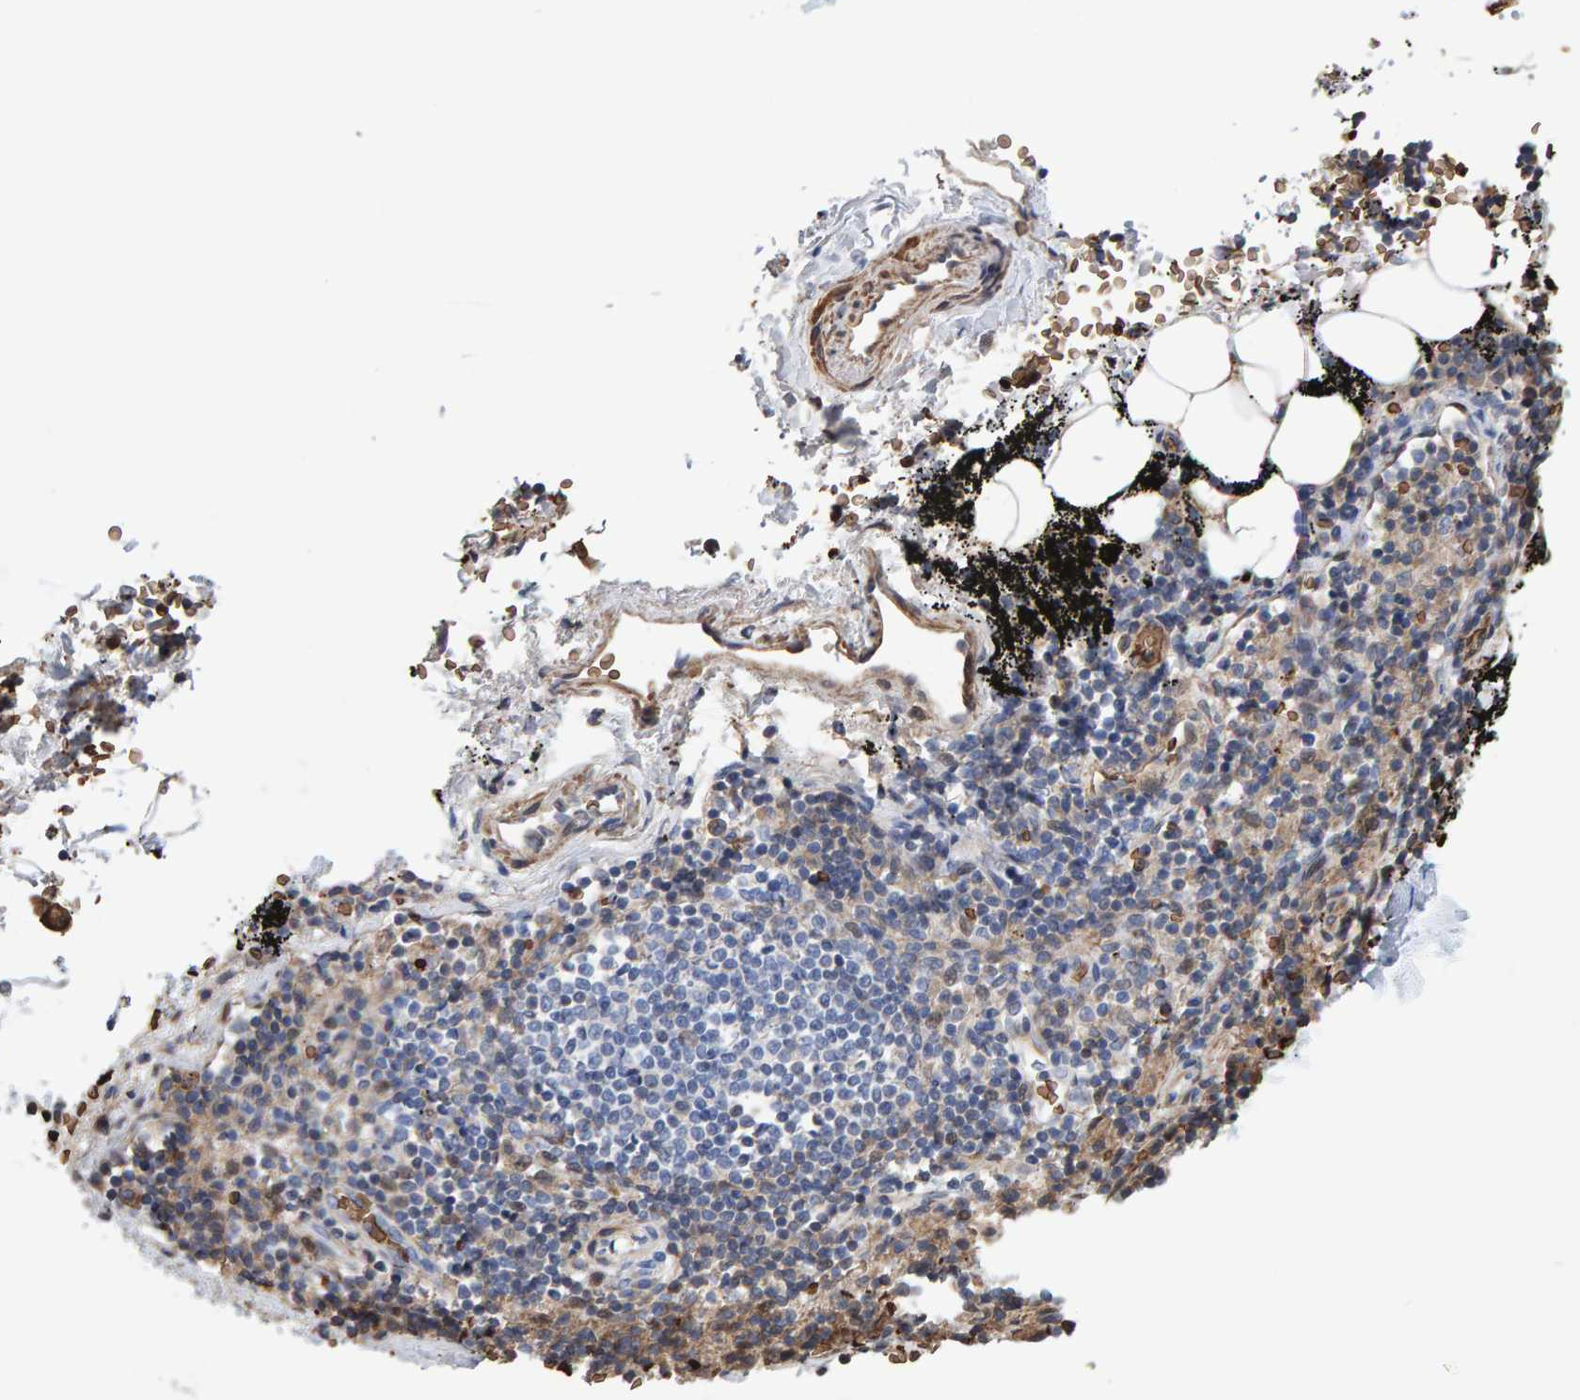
{"staining": {"intensity": "negative", "quantity": "none", "location": "none"}, "tissue": "adipose tissue", "cell_type": "Adipocytes", "image_type": "normal", "snomed": [{"axis": "morphology", "description": "Normal tissue, NOS"}, {"axis": "topography", "description": "Cartilage tissue"}, {"axis": "topography", "description": "Lung"}], "caption": "Image shows no protein expression in adipocytes of normal adipose tissue. Nuclei are stained in blue.", "gene": "VPS9D1", "patient": {"sex": "female", "age": 77}}